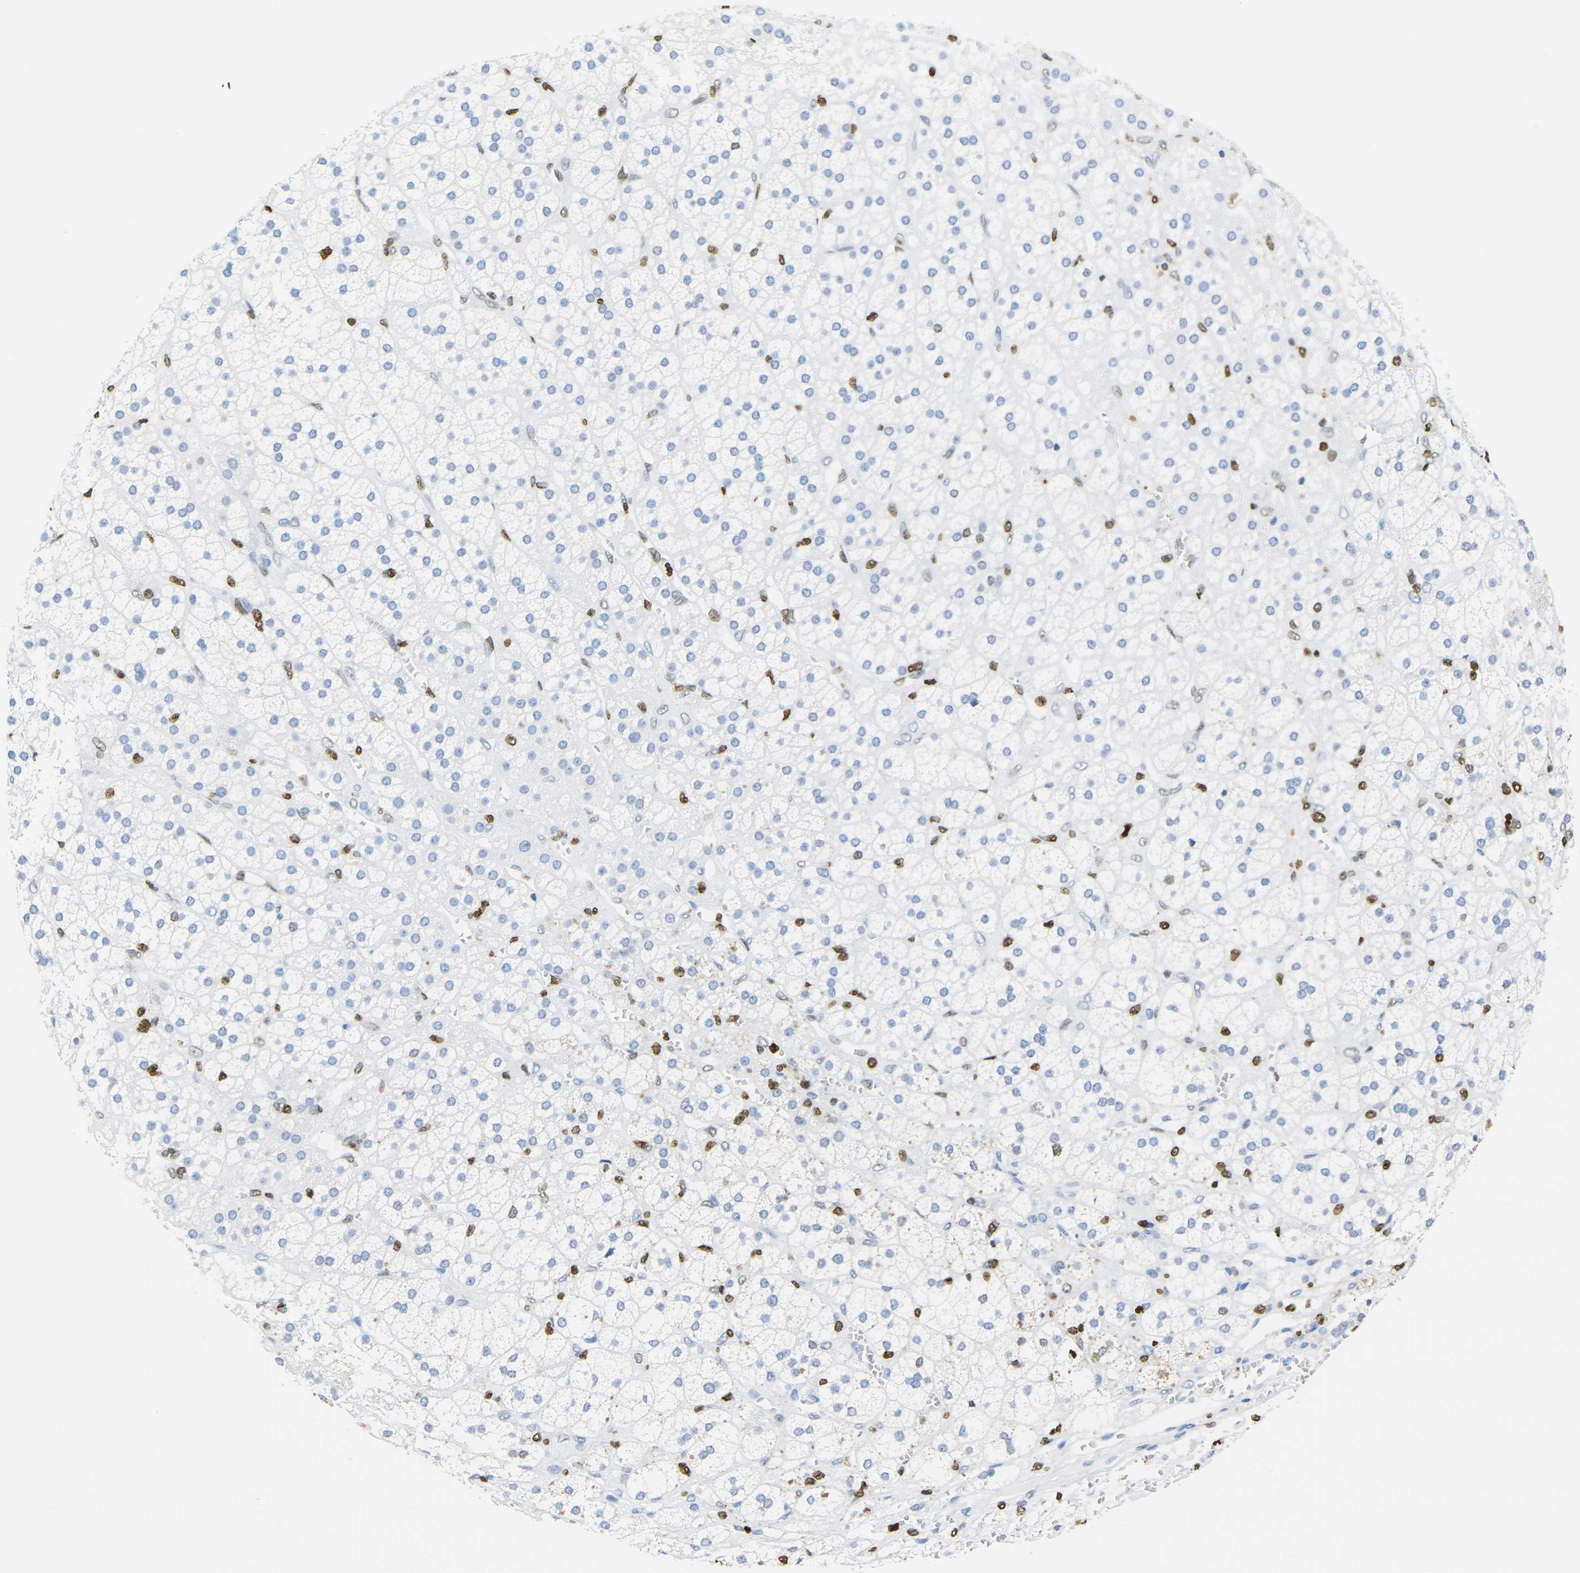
{"staining": {"intensity": "strong", "quantity": "<25%", "location": "nuclear"}, "tissue": "adrenal gland", "cell_type": "Glandular cells", "image_type": "normal", "snomed": [{"axis": "morphology", "description": "Normal tissue, NOS"}, {"axis": "topography", "description": "Adrenal gland"}], "caption": "A micrograph of human adrenal gland stained for a protein reveals strong nuclear brown staining in glandular cells.", "gene": "DRAXIN", "patient": {"sex": "male", "age": 56}}